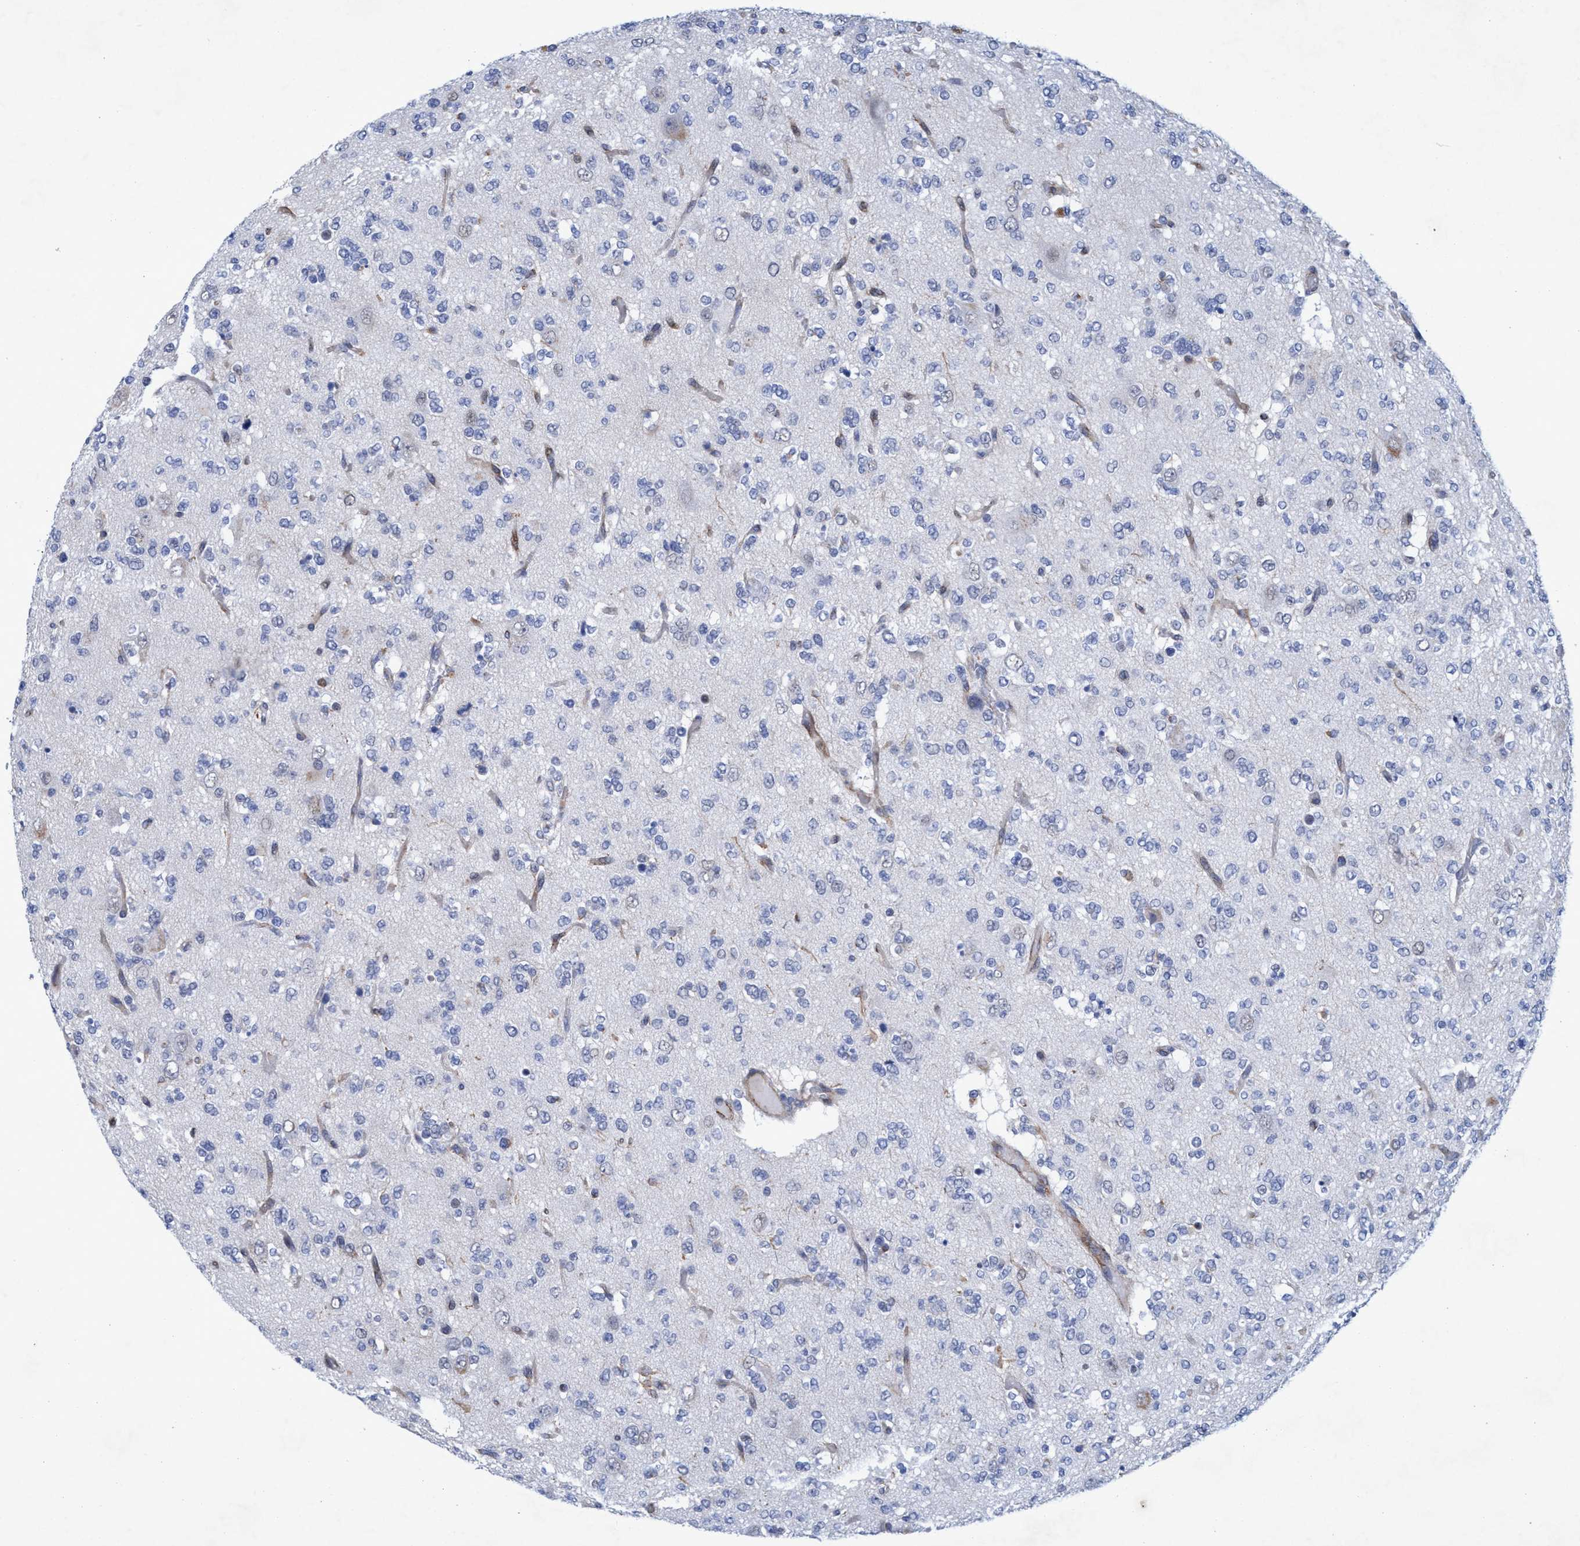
{"staining": {"intensity": "negative", "quantity": "none", "location": "none"}, "tissue": "glioma", "cell_type": "Tumor cells", "image_type": "cancer", "snomed": [{"axis": "morphology", "description": "Glioma, malignant, Low grade"}, {"axis": "topography", "description": "Brain"}], "caption": "This is a photomicrograph of immunohistochemistry staining of low-grade glioma (malignant), which shows no staining in tumor cells. (DAB immunohistochemistry (IHC) visualized using brightfield microscopy, high magnification).", "gene": "SLC43A2", "patient": {"sex": "male", "age": 38}}